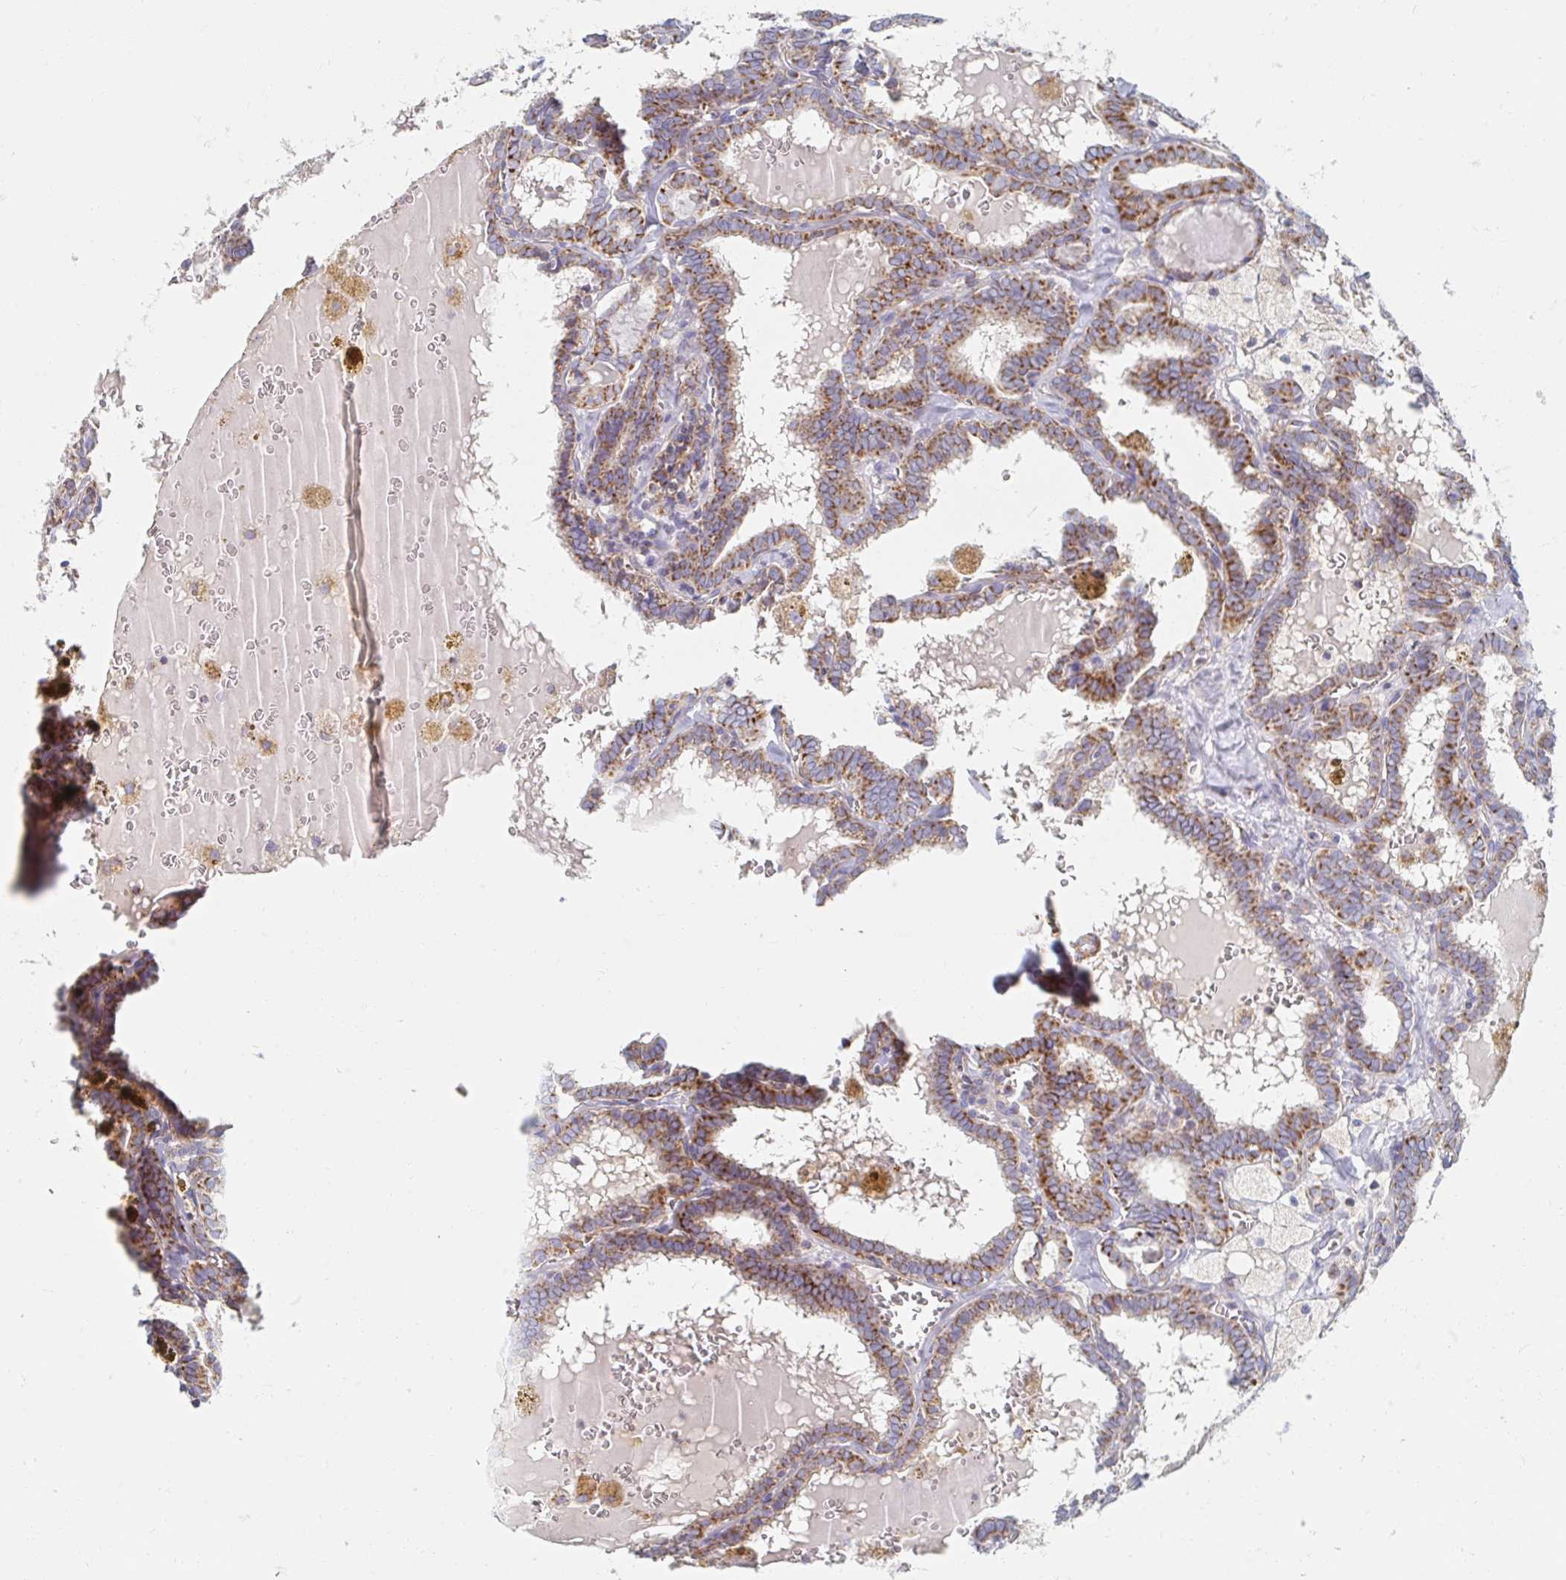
{"staining": {"intensity": "moderate", "quantity": ">75%", "location": "cytoplasmic/membranous"}, "tissue": "thyroid cancer", "cell_type": "Tumor cells", "image_type": "cancer", "snomed": [{"axis": "morphology", "description": "Papillary adenocarcinoma, NOS"}, {"axis": "topography", "description": "Thyroid gland"}], "caption": "A high-resolution photomicrograph shows IHC staining of thyroid cancer, which displays moderate cytoplasmic/membranous expression in approximately >75% of tumor cells.", "gene": "MAVS", "patient": {"sex": "female", "age": 39}}